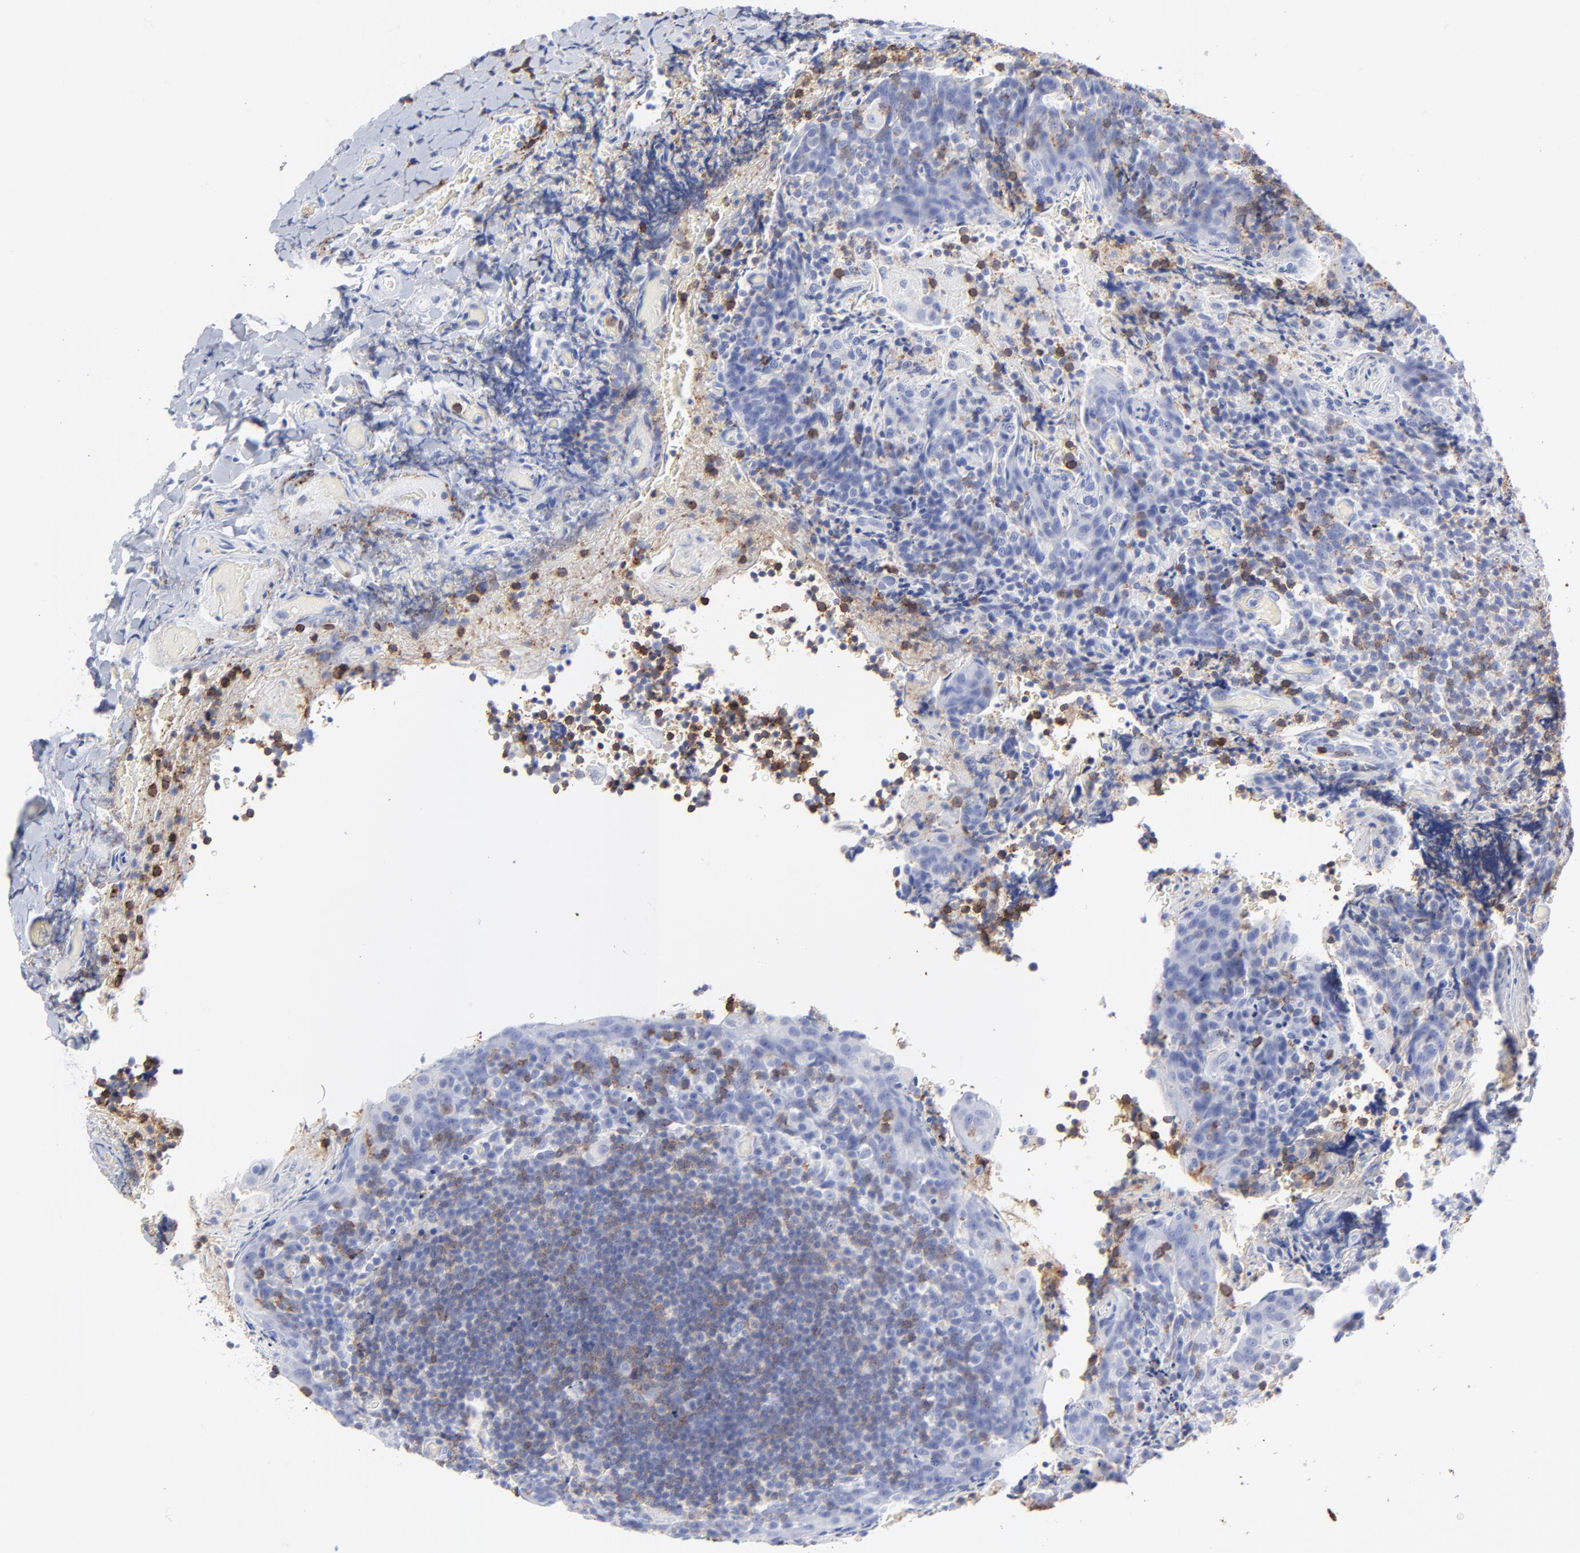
{"staining": {"intensity": "weak", "quantity": "25%-75%", "location": "cytoplasmic/membranous"}, "tissue": "tonsil", "cell_type": "Germinal center cells", "image_type": "normal", "snomed": [{"axis": "morphology", "description": "Normal tissue, NOS"}, {"axis": "topography", "description": "Tonsil"}], "caption": "A high-resolution histopathology image shows IHC staining of unremarkable tonsil, which demonstrates weak cytoplasmic/membranous staining in about 25%-75% of germinal center cells.", "gene": "LCK", "patient": {"sex": "male", "age": 17}}